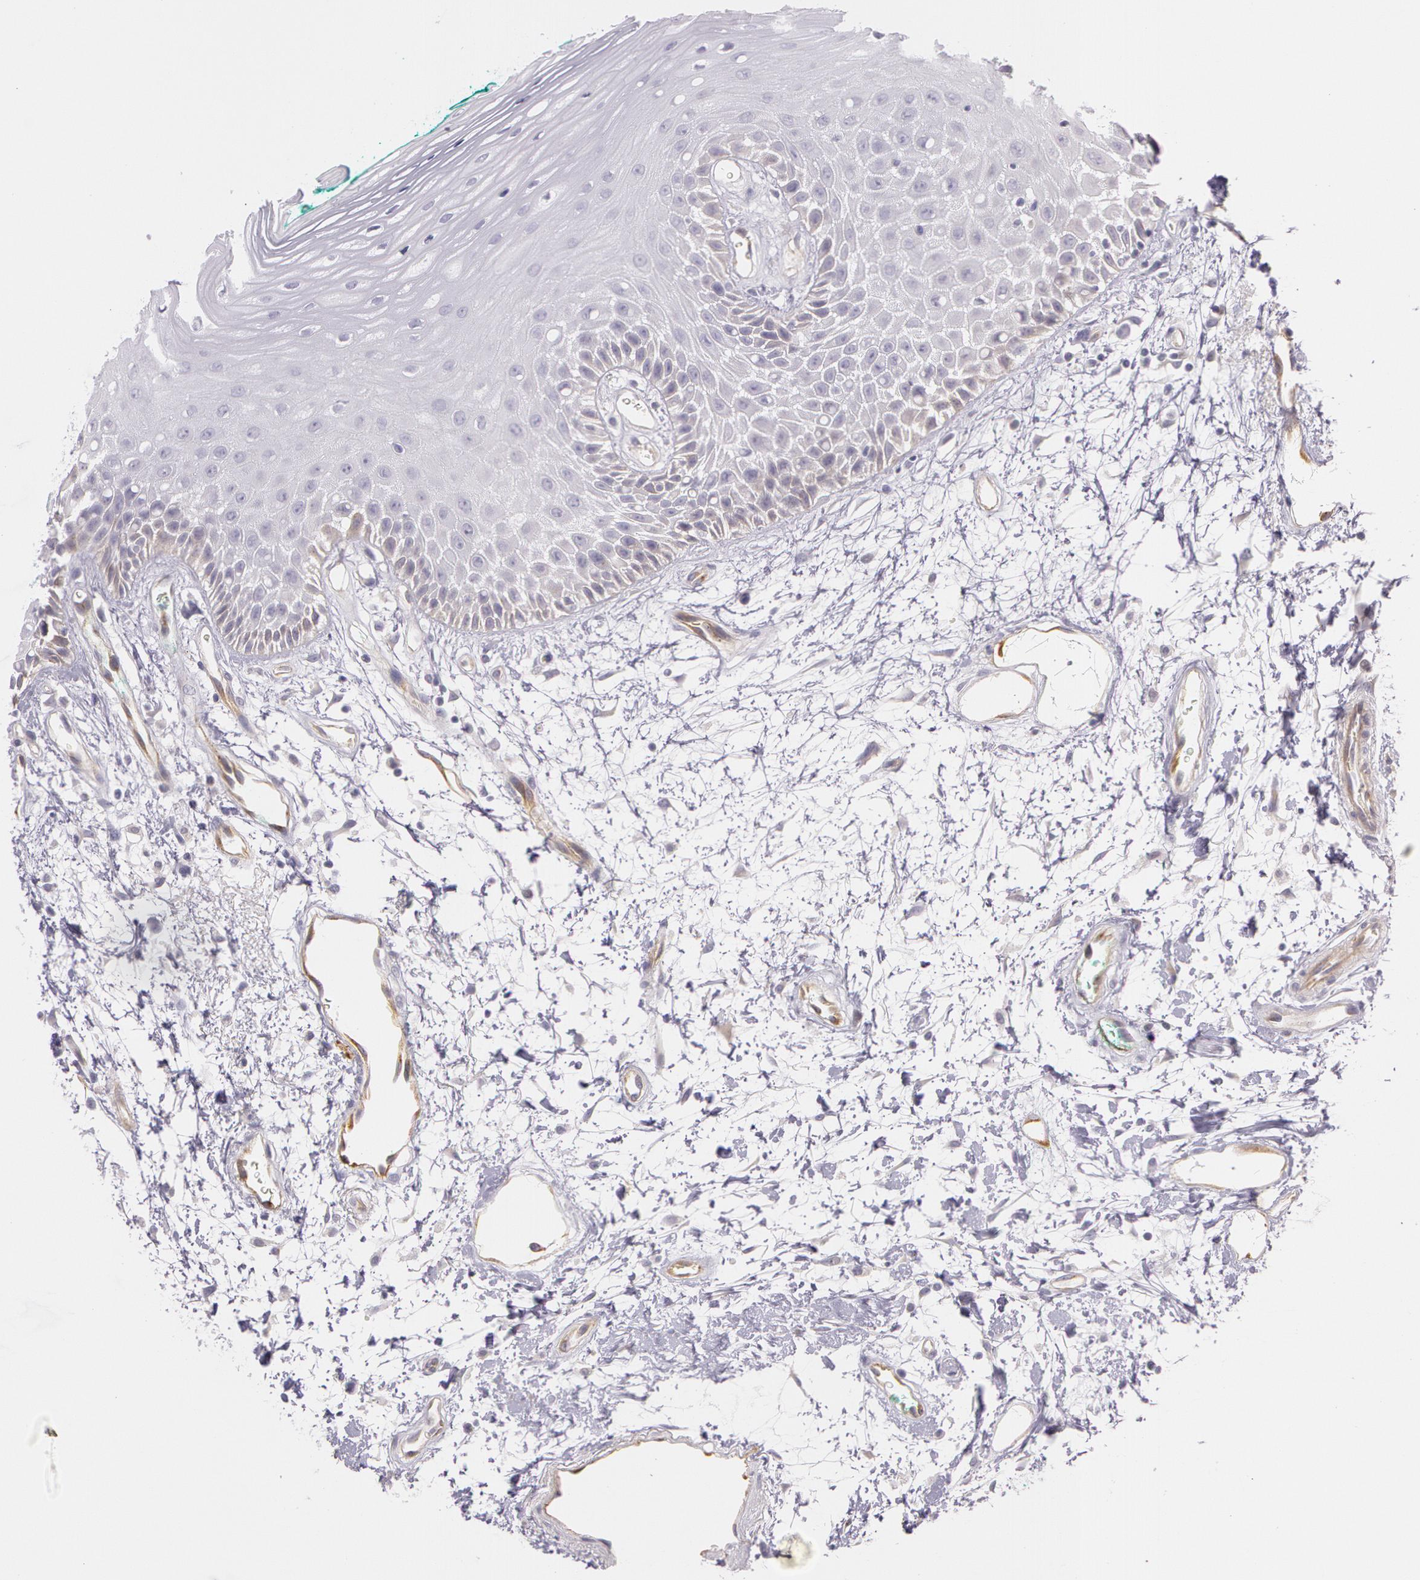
{"staining": {"intensity": "negative", "quantity": "none", "location": "none"}, "tissue": "oral mucosa", "cell_type": "Squamous epithelial cells", "image_type": "normal", "snomed": [{"axis": "morphology", "description": "Normal tissue, NOS"}, {"axis": "morphology", "description": "Squamous cell carcinoma, NOS"}, {"axis": "topography", "description": "Skeletal muscle"}, {"axis": "topography", "description": "Oral tissue"}, {"axis": "topography", "description": "Head-Neck"}], "caption": "Protein analysis of benign oral mucosa exhibits no significant expression in squamous epithelial cells. (DAB IHC, high magnification).", "gene": "APP", "patient": {"sex": "female", "age": 84}}